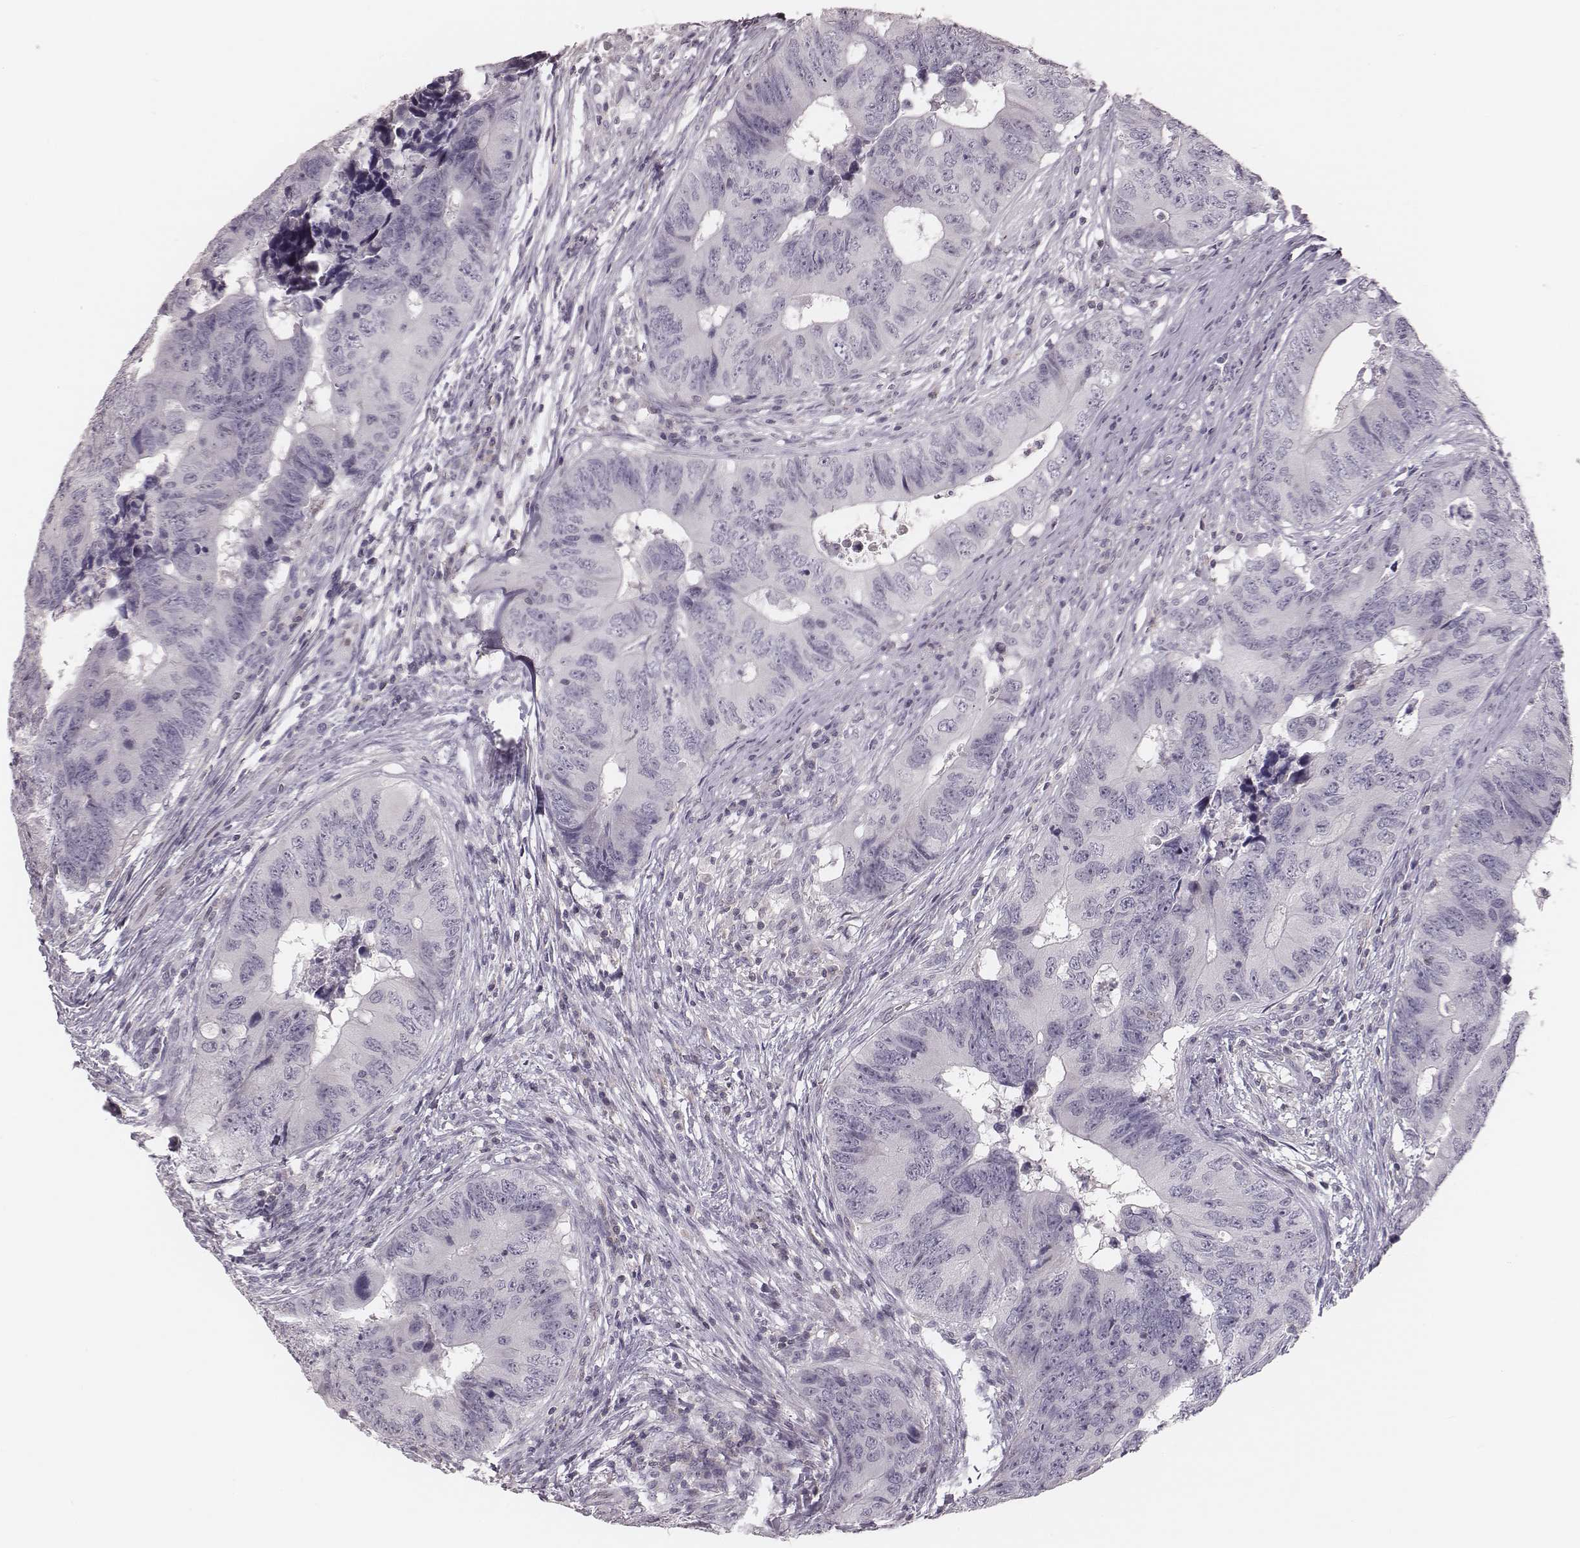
{"staining": {"intensity": "negative", "quantity": "none", "location": "none"}, "tissue": "colorectal cancer", "cell_type": "Tumor cells", "image_type": "cancer", "snomed": [{"axis": "morphology", "description": "Adenocarcinoma, NOS"}, {"axis": "topography", "description": "Colon"}], "caption": "Immunohistochemical staining of human adenocarcinoma (colorectal) exhibits no significant positivity in tumor cells. (DAB immunohistochemistry with hematoxylin counter stain).", "gene": "MSX1", "patient": {"sex": "female", "age": 82}}